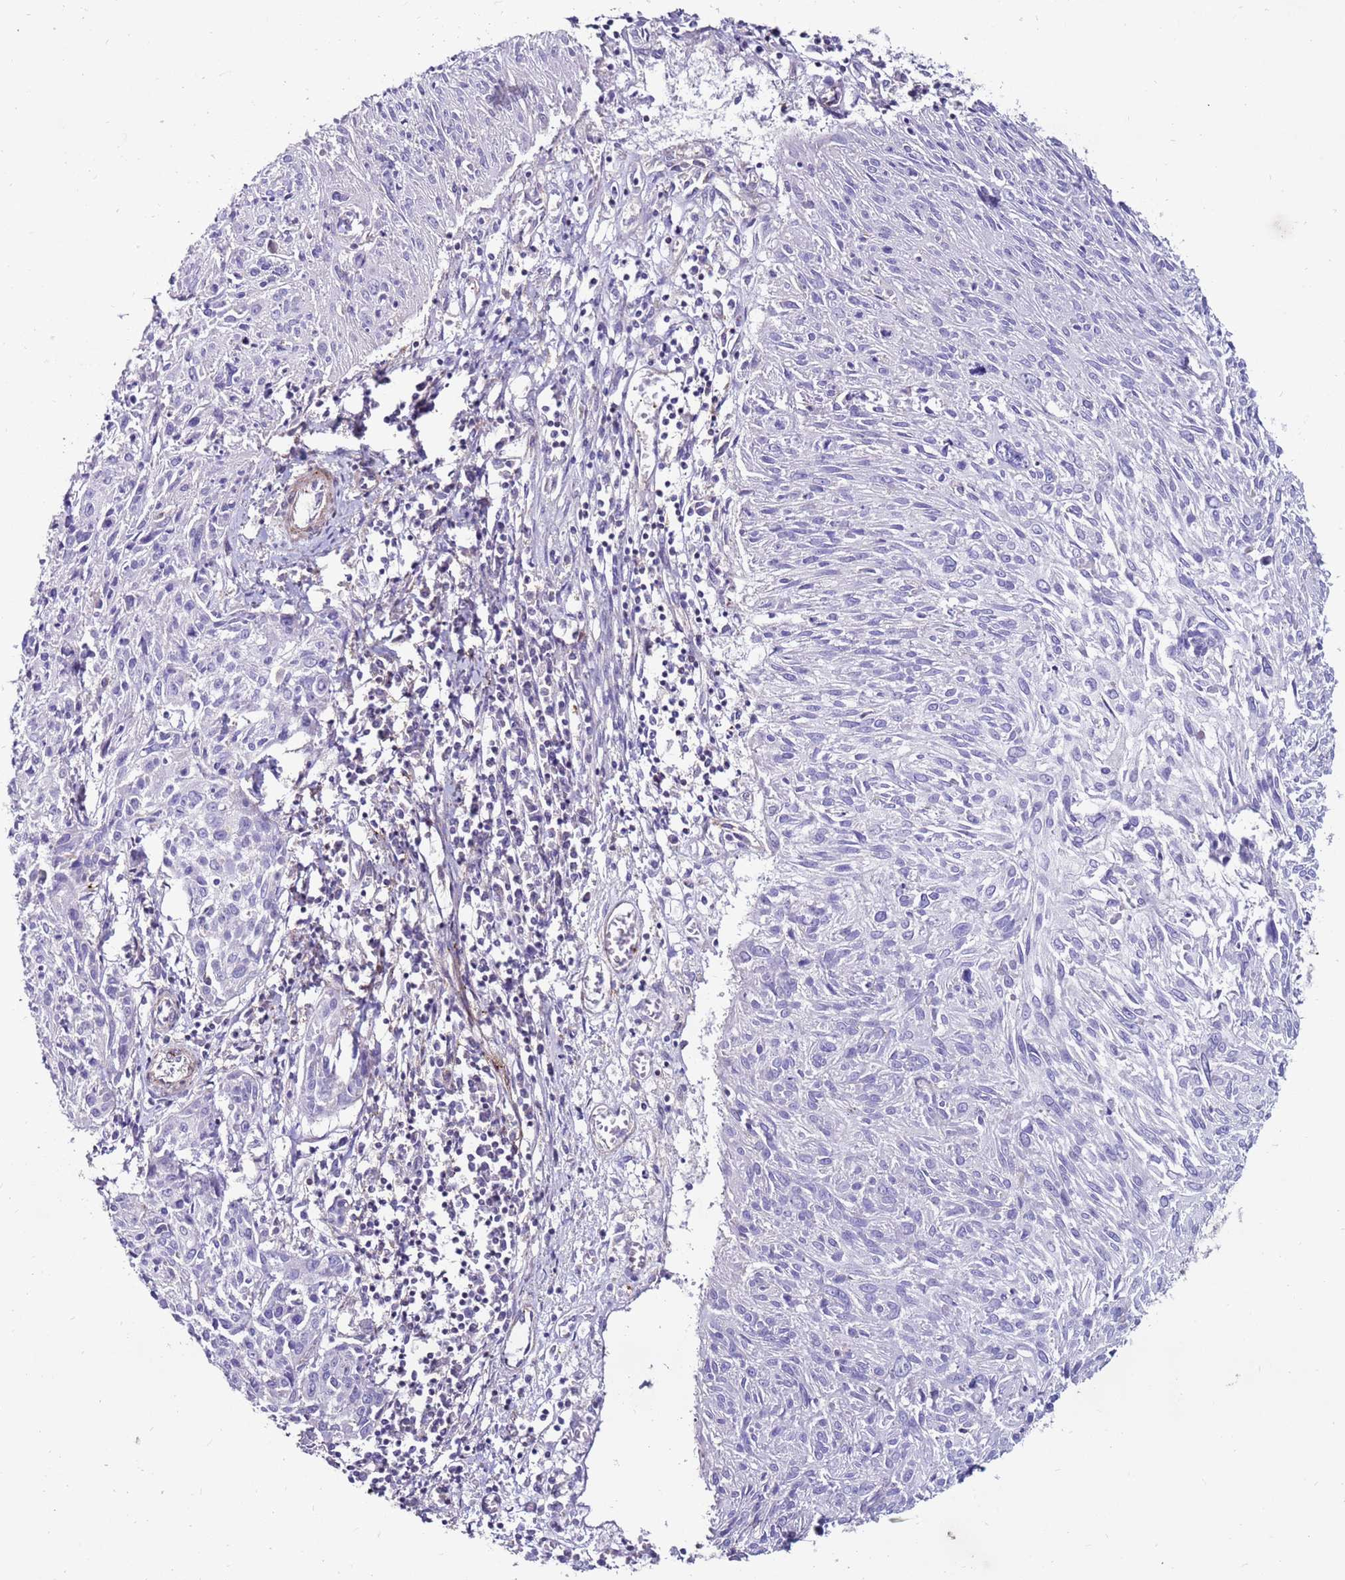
{"staining": {"intensity": "negative", "quantity": "none", "location": "none"}, "tissue": "cervical cancer", "cell_type": "Tumor cells", "image_type": "cancer", "snomed": [{"axis": "morphology", "description": "Squamous cell carcinoma, NOS"}, {"axis": "topography", "description": "Cervix"}], "caption": "An IHC histopathology image of cervical squamous cell carcinoma is shown. There is no staining in tumor cells of cervical squamous cell carcinoma.", "gene": "CLEC4M", "patient": {"sex": "female", "age": 51}}